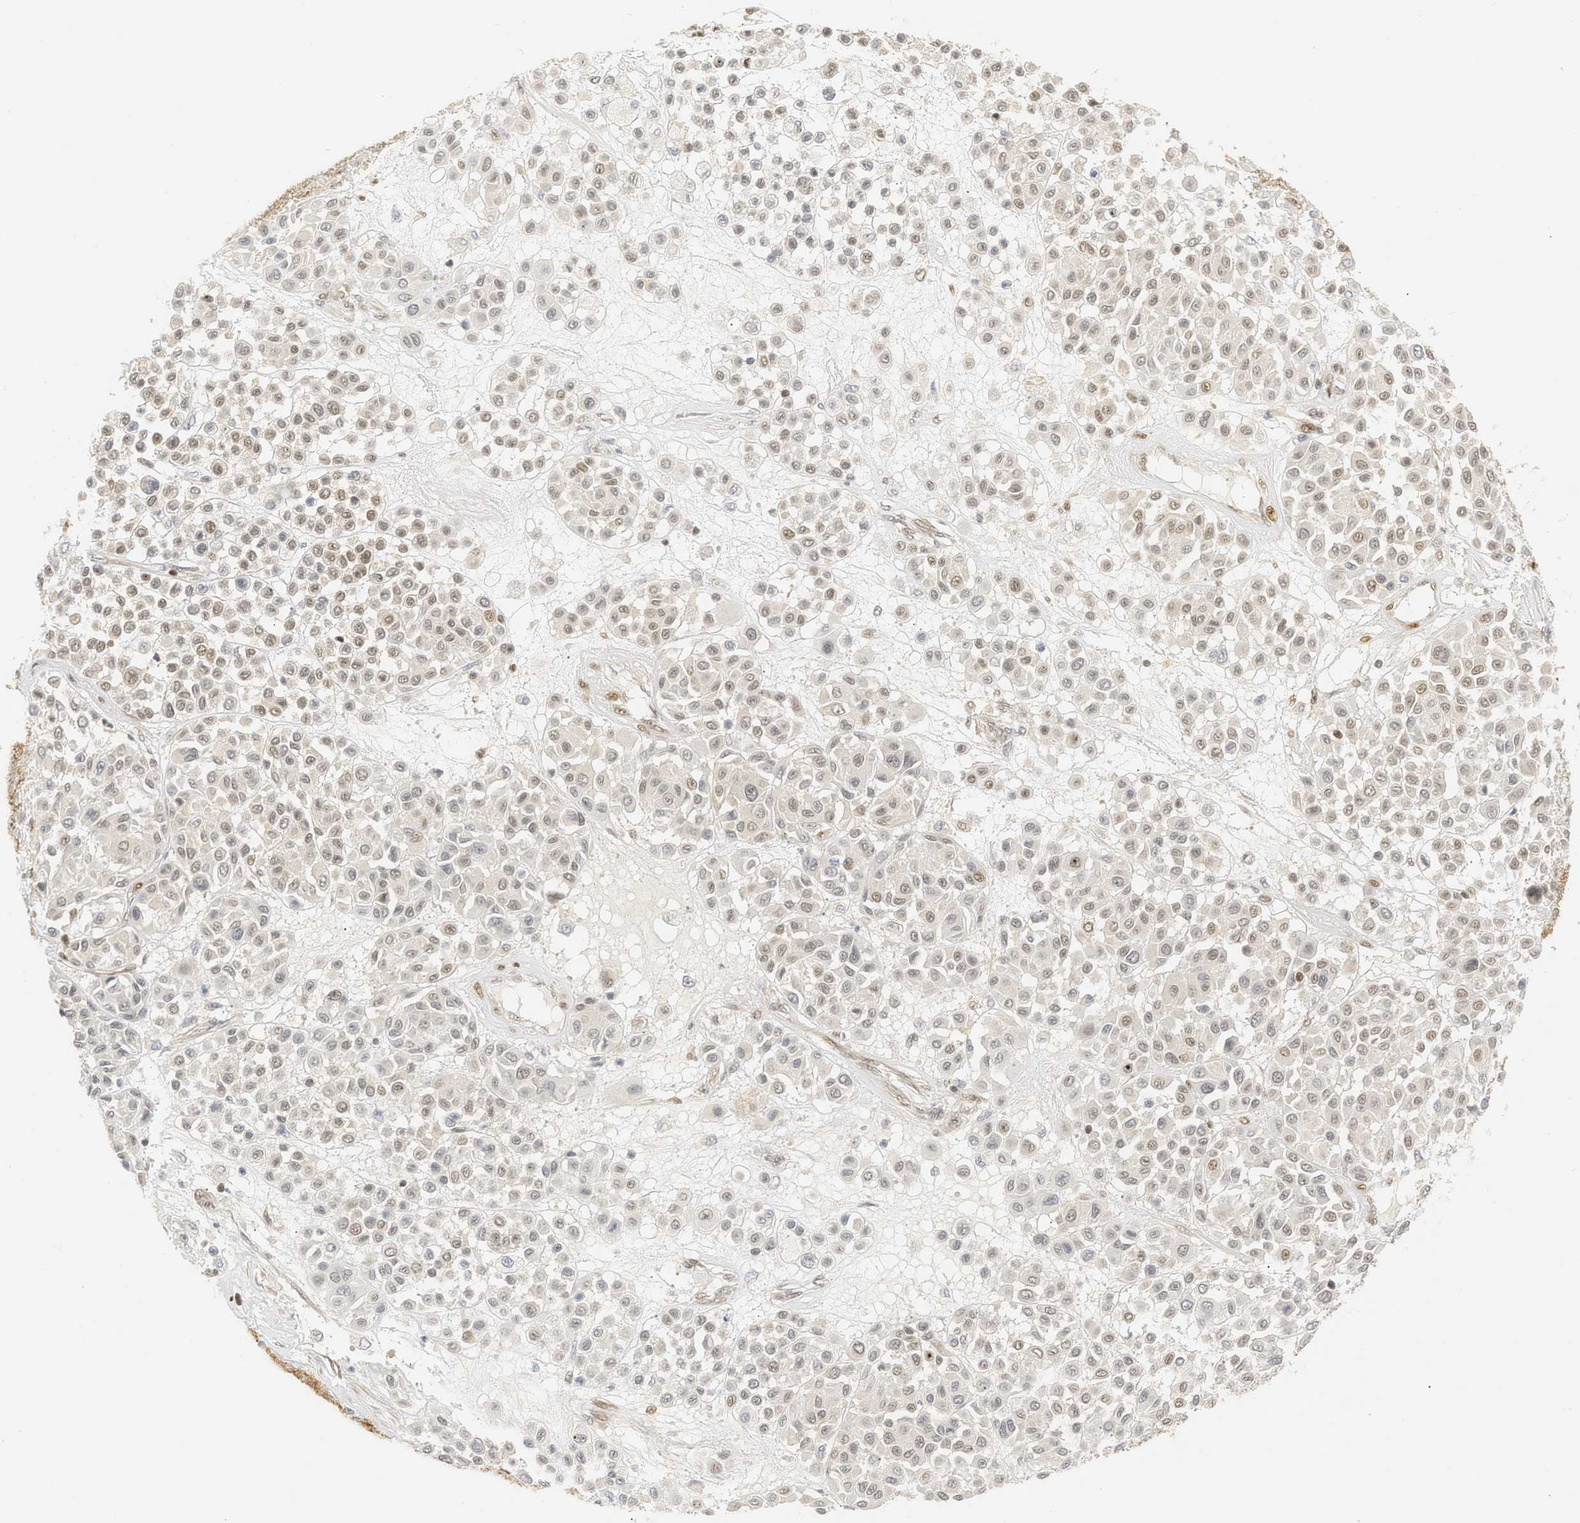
{"staining": {"intensity": "weak", "quantity": ">75%", "location": "nuclear"}, "tissue": "melanoma", "cell_type": "Tumor cells", "image_type": "cancer", "snomed": [{"axis": "morphology", "description": "Malignant melanoma, Metastatic site"}, {"axis": "topography", "description": "Soft tissue"}], "caption": "Melanoma was stained to show a protein in brown. There is low levels of weak nuclear staining in about >75% of tumor cells.", "gene": "SSBP2", "patient": {"sex": "male", "age": 41}}